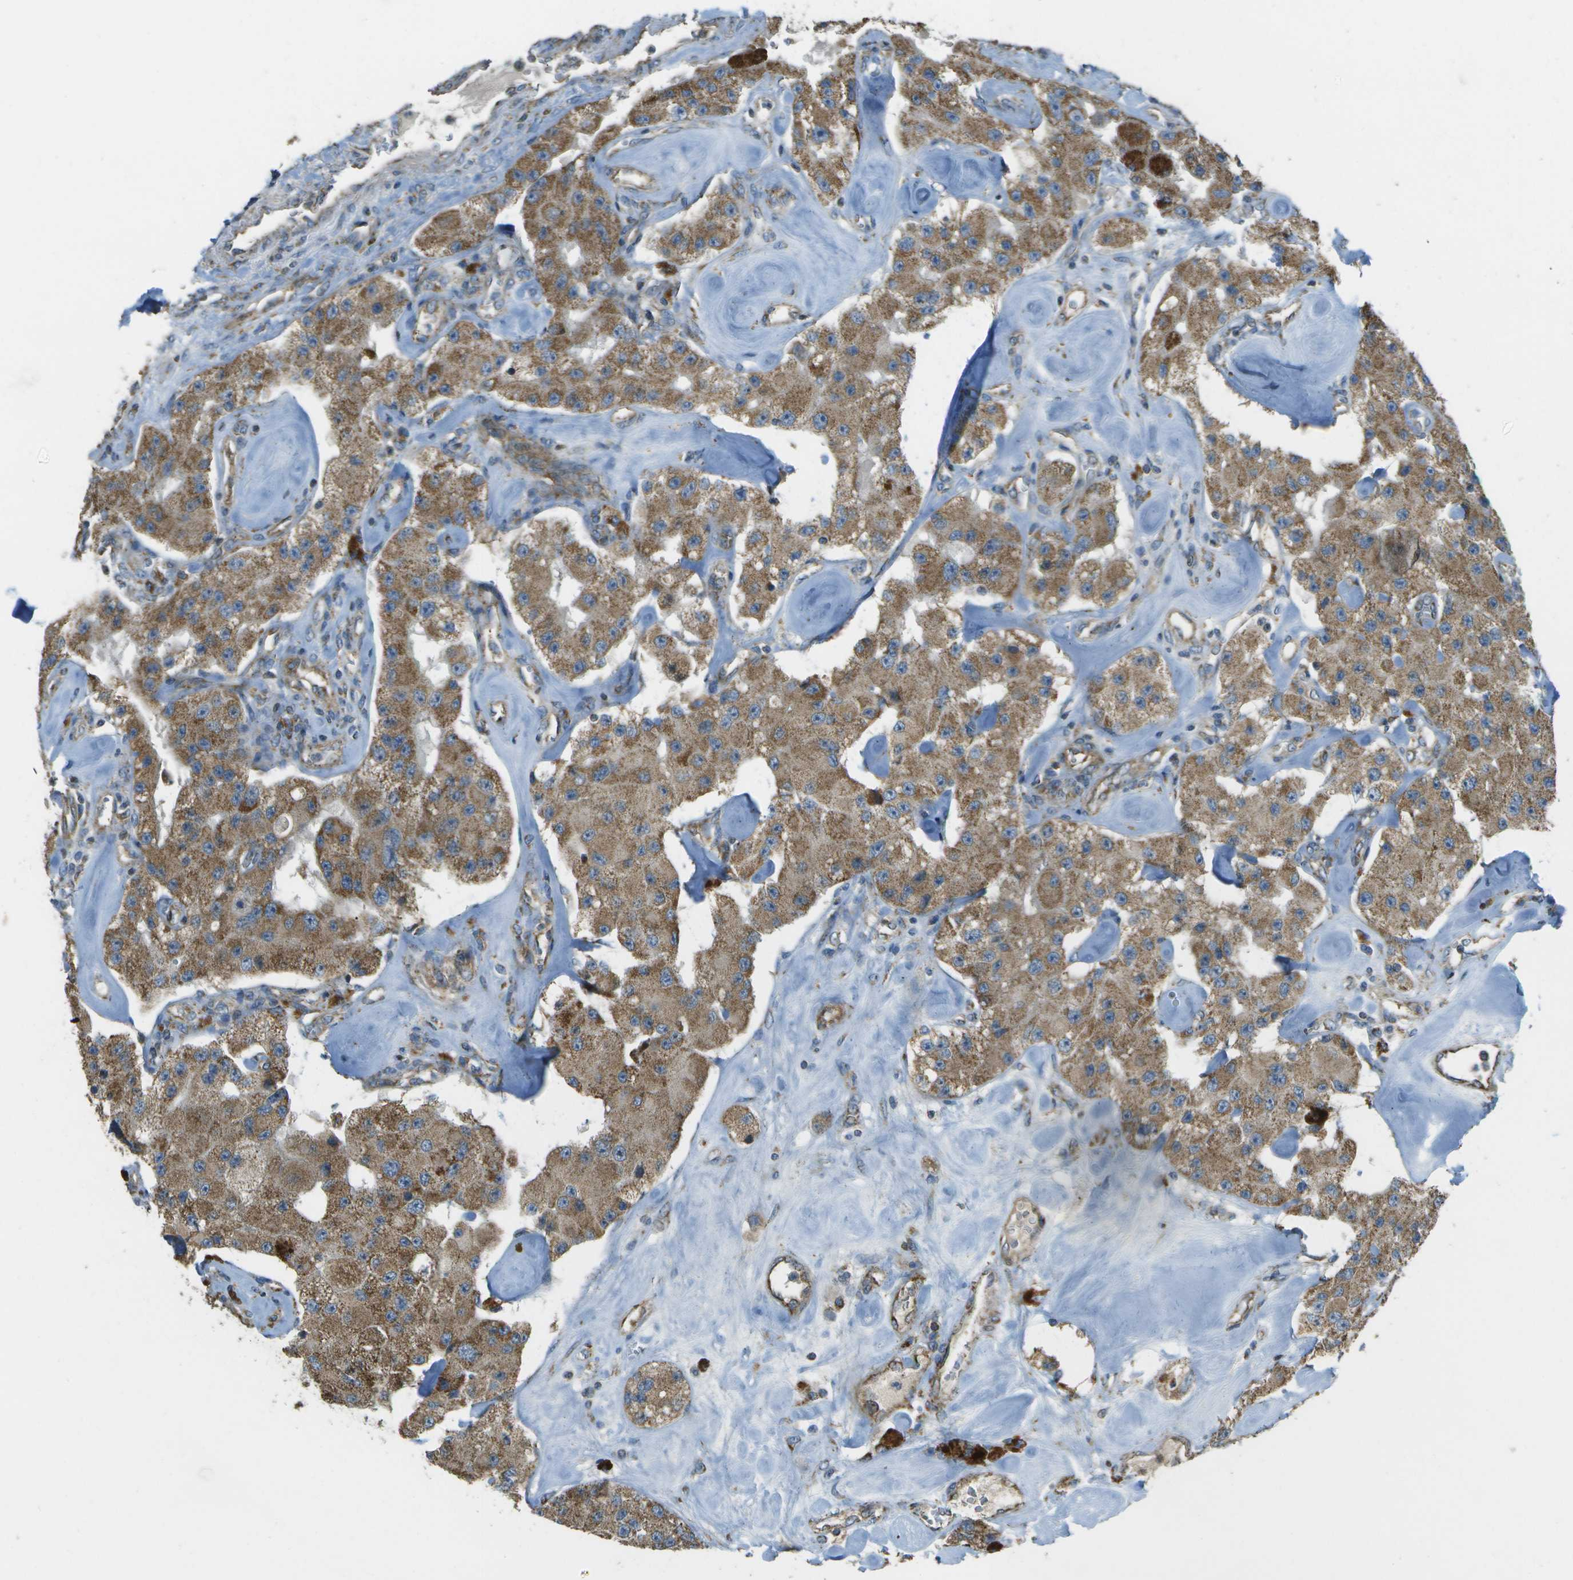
{"staining": {"intensity": "moderate", "quantity": ">75%", "location": "cytoplasmic/membranous"}, "tissue": "carcinoid", "cell_type": "Tumor cells", "image_type": "cancer", "snomed": [{"axis": "morphology", "description": "Carcinoid, malignant, NOS"}, {"axis": "topography", "description": "Pancreas"}], "caption": "Approximately >75% of tumor cells in human carcinoid show moderate cytoplasmic/membranous protein staining as visualized by brown immunohistochemical staining.", "gene": "NRK", "patient": {"sex": "male", "age": 41}}